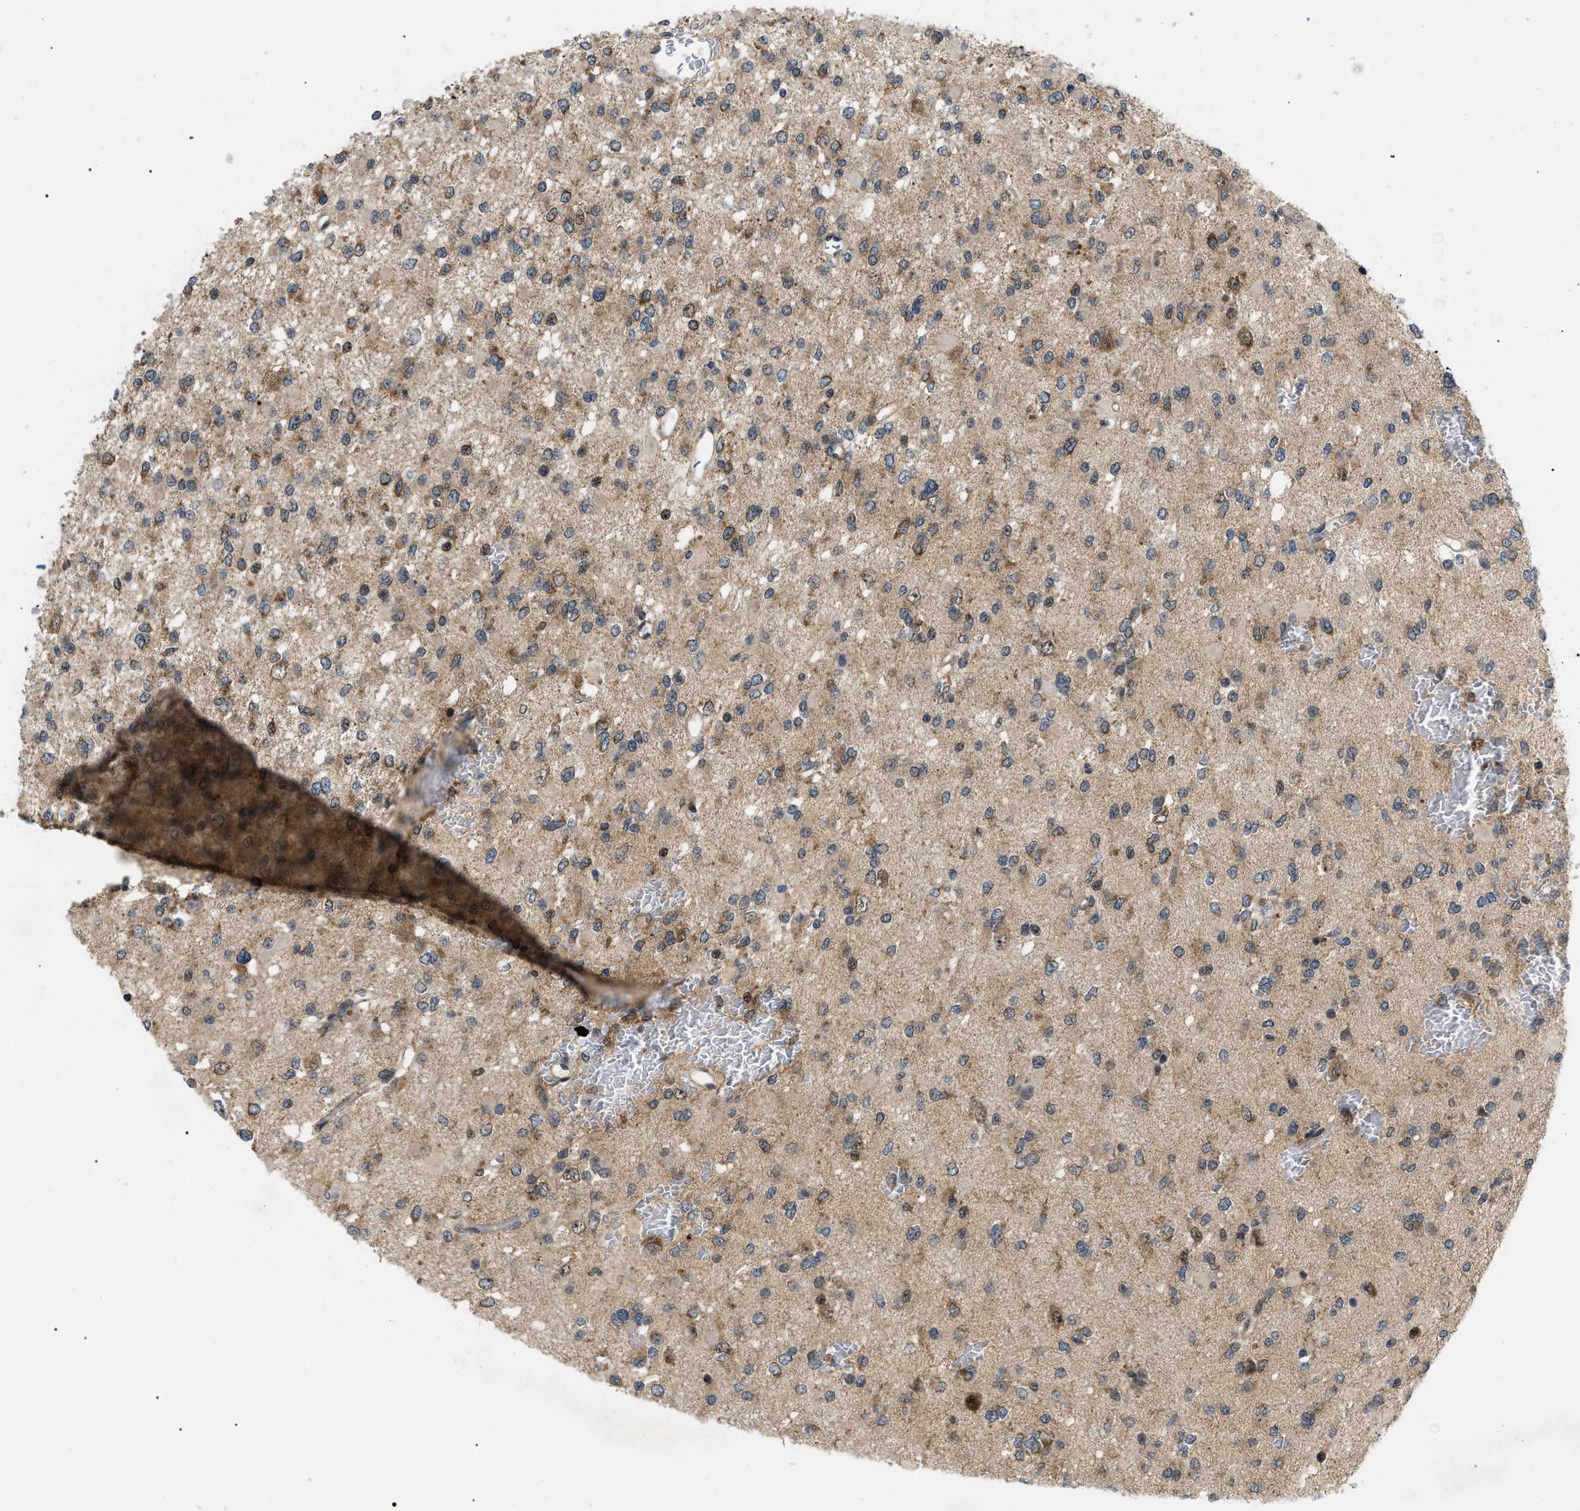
{"staining": {"intensity": "weak", "quantity": ">75%", "location": "cytoplasmic/membranous,nuclear"}, "tissue": "glioma", "cell_type": "Tumor cells", "image_type": "cancer", "snomed": [{"axis": "morphology", "description": "Glioma, malignant, Low grade"}, {"axis": "topography", "description": "Brain"}], "caption": "Protein staining of glioma tissue exhibits weak cytoplasmic/membranous and nuclear expression in about >75% of tumor cells.", "gene": "ZBTB11", "patient": {"sex": "female", "age": 22}}